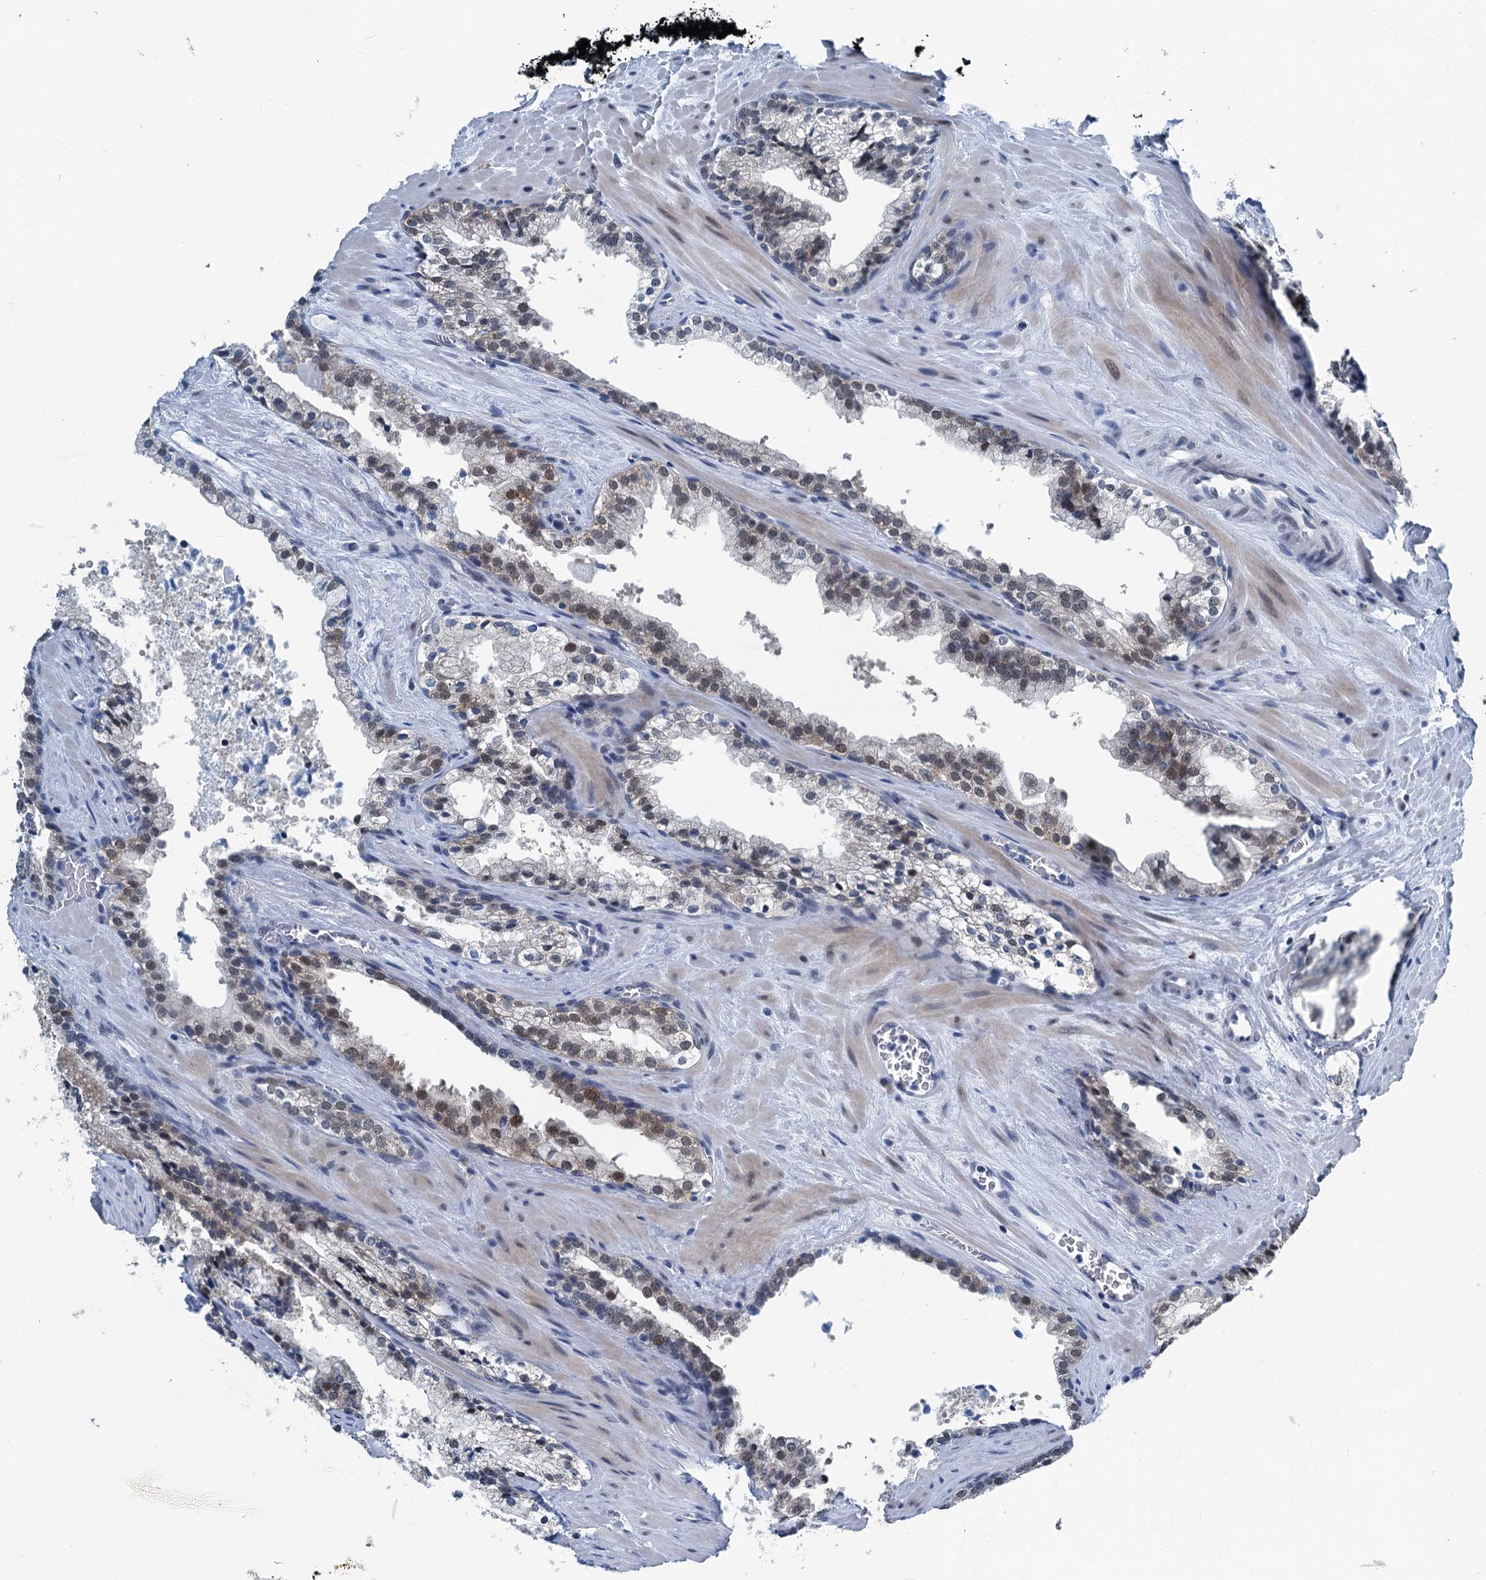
{"staining": {"intensity": "moderate", "quantity": "25%-75%", "location": "cytoplasmic/membranous,nuclear"}, "tissue": "prostate cancer", "cell_type": "Tumor cells", "image_type": "cancer", "snomed": [{"axis": "morphology", "description": "Adenocarcinoma, High grade"}, {"axis": "topography", "description": "Prostate"}], "caption": "The image reveals immunohistochemical staining of prostate cancer (high-grade adenocarcinoma). There is moderate cytoplasmic/membranous and nuclear staining is appreciated in about 25%-75% of tumor cells. The protein of interest is stained brown, and the nuclei are stained in blue (DAB (3,3'-diaminobenzidine) IHC with brightfield microscopy, high magnification).", "gene": "TRPT1", "patient": {"sex": "male", "age": 57}}